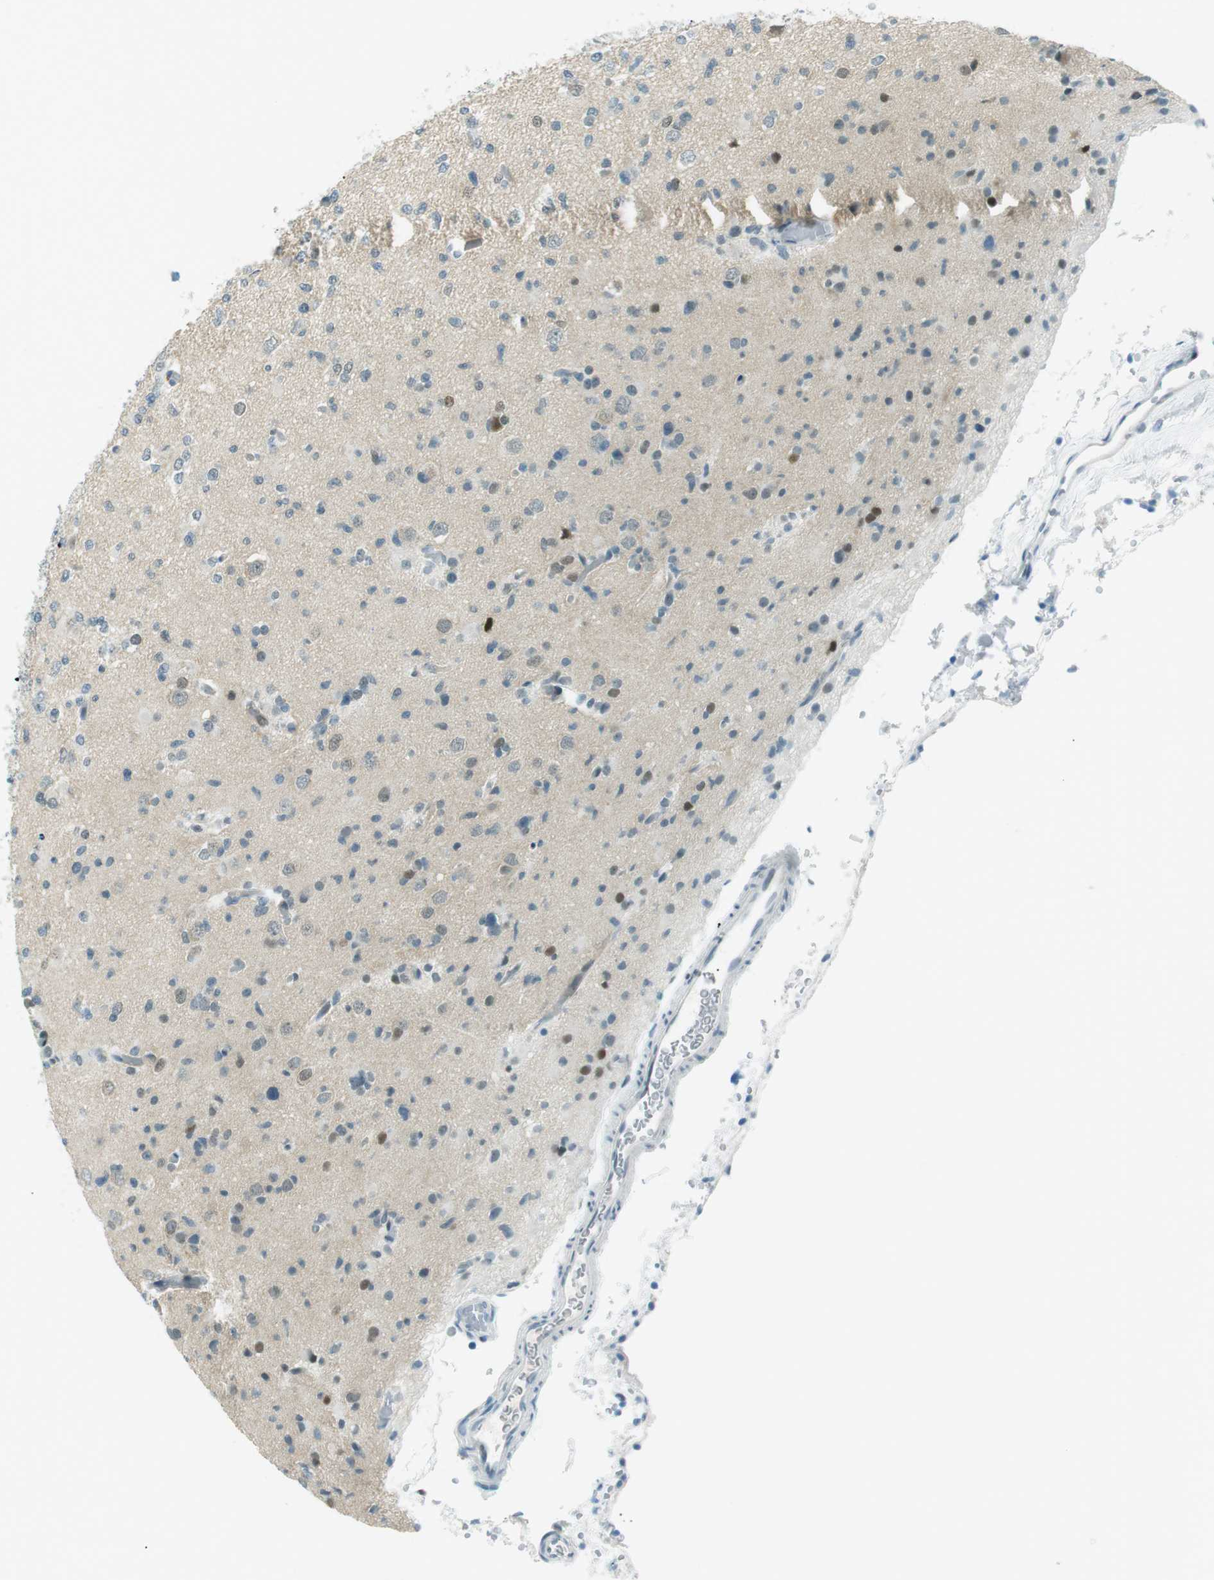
{"staining": {"intensity": "moderate", "quantity": "<25%", "location": "nuclear"}, "tissue": "glioma", "cell_type": "Tumor cells", "image_type": "cancer", "snomed": [{"axis": "morphology", "description": "Glioma, malignant, Low grade"}, {"axis": "topography", "description": "Brain"}], "caption": "Glioma stained with DAB (3,3'-diaminobenzidine) immunohistochemistry reveals low levels of moderate nuclear expression in approximately <25% of tumor cells.", "gene": "PJA1", "patient": {"sex": "female", "age": 22}}